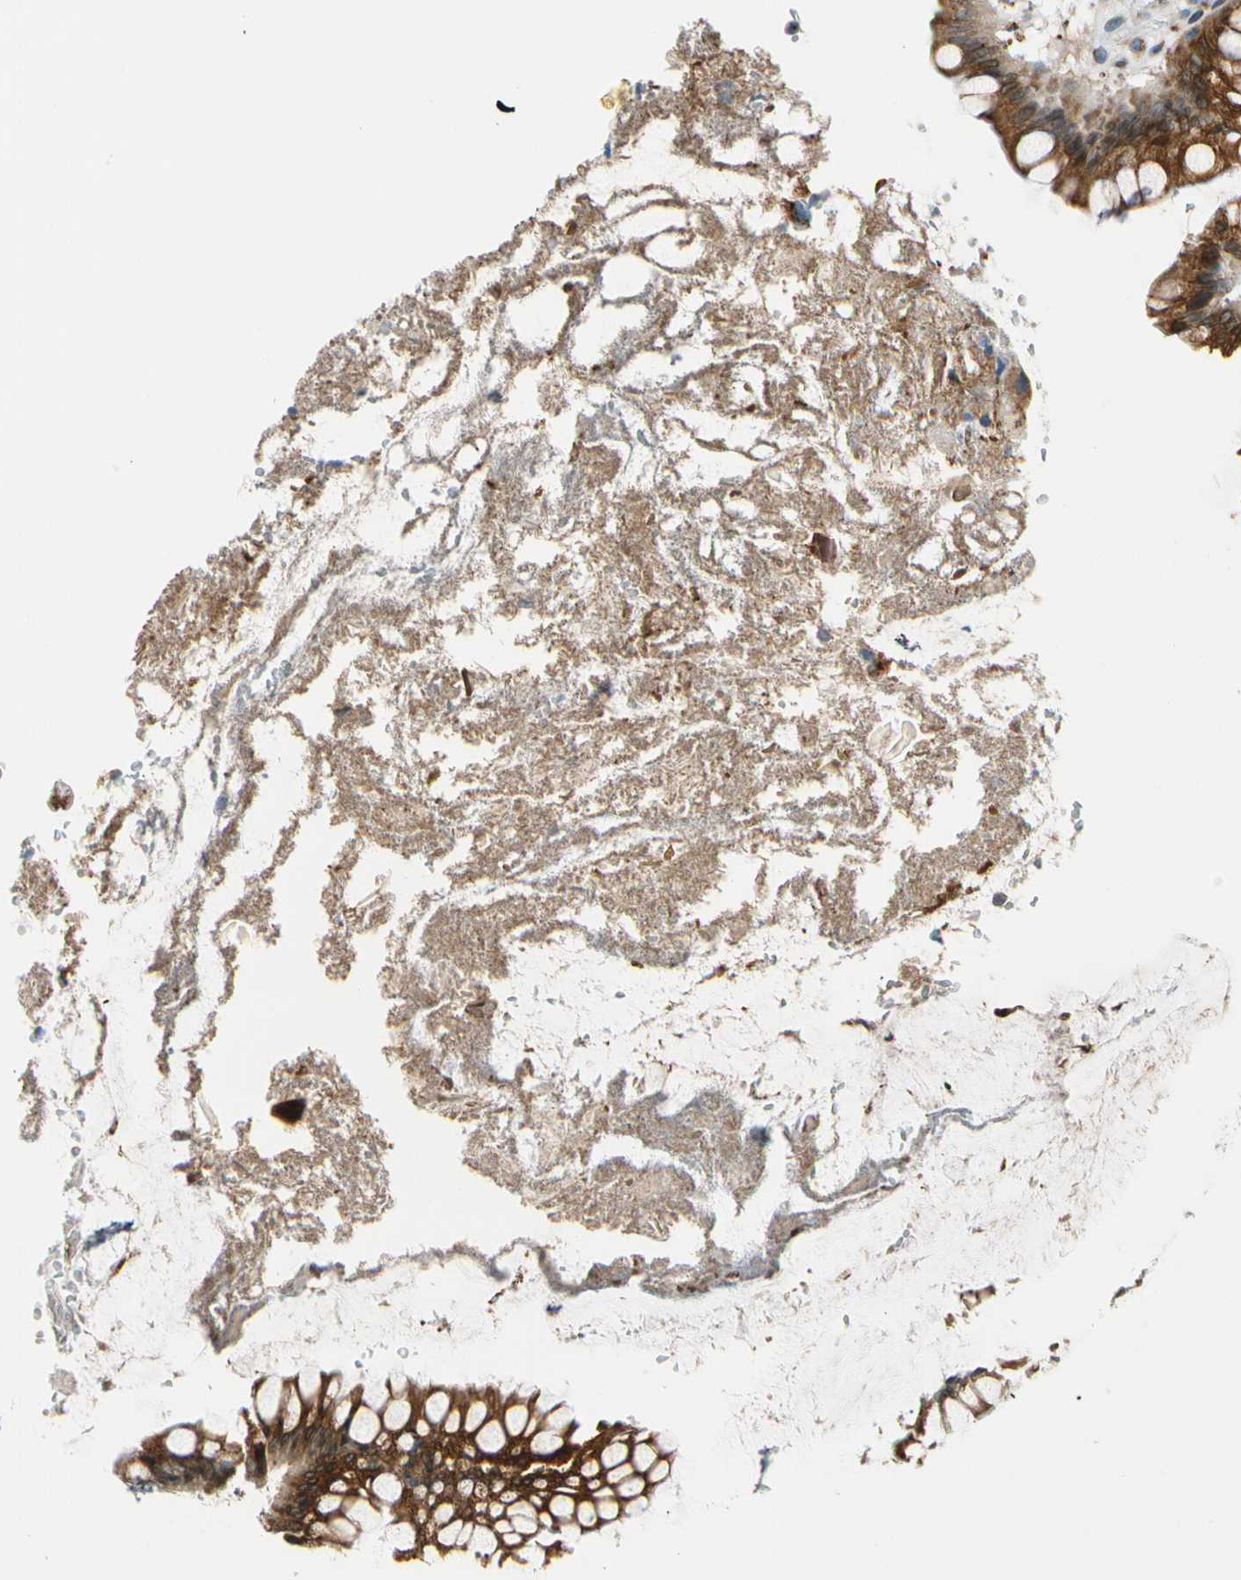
{"staining": {"intensity": "negative", "quantity": "none", "location": "none"}, "tissue": "colon", "cell_type": "Endothelial cells", "image_type": "normal", "snomed": [{"axis": "morphology", "description": "Normal tissue, NOS"}, {"axis": "topography", "description": "Colon"}], "caption": "Colon was stained to show a protein in brown. There is no significant staining in endothelial cells. The staining was performed using DAB (3,3'-diaminobenzidine) to visualize the protein expression in brown, while the nuclei were stained in blue with hematoxylin (Magnification: 20x).", "gene": "NUCB1", "patient": {"sex": "female", "age": 46}}